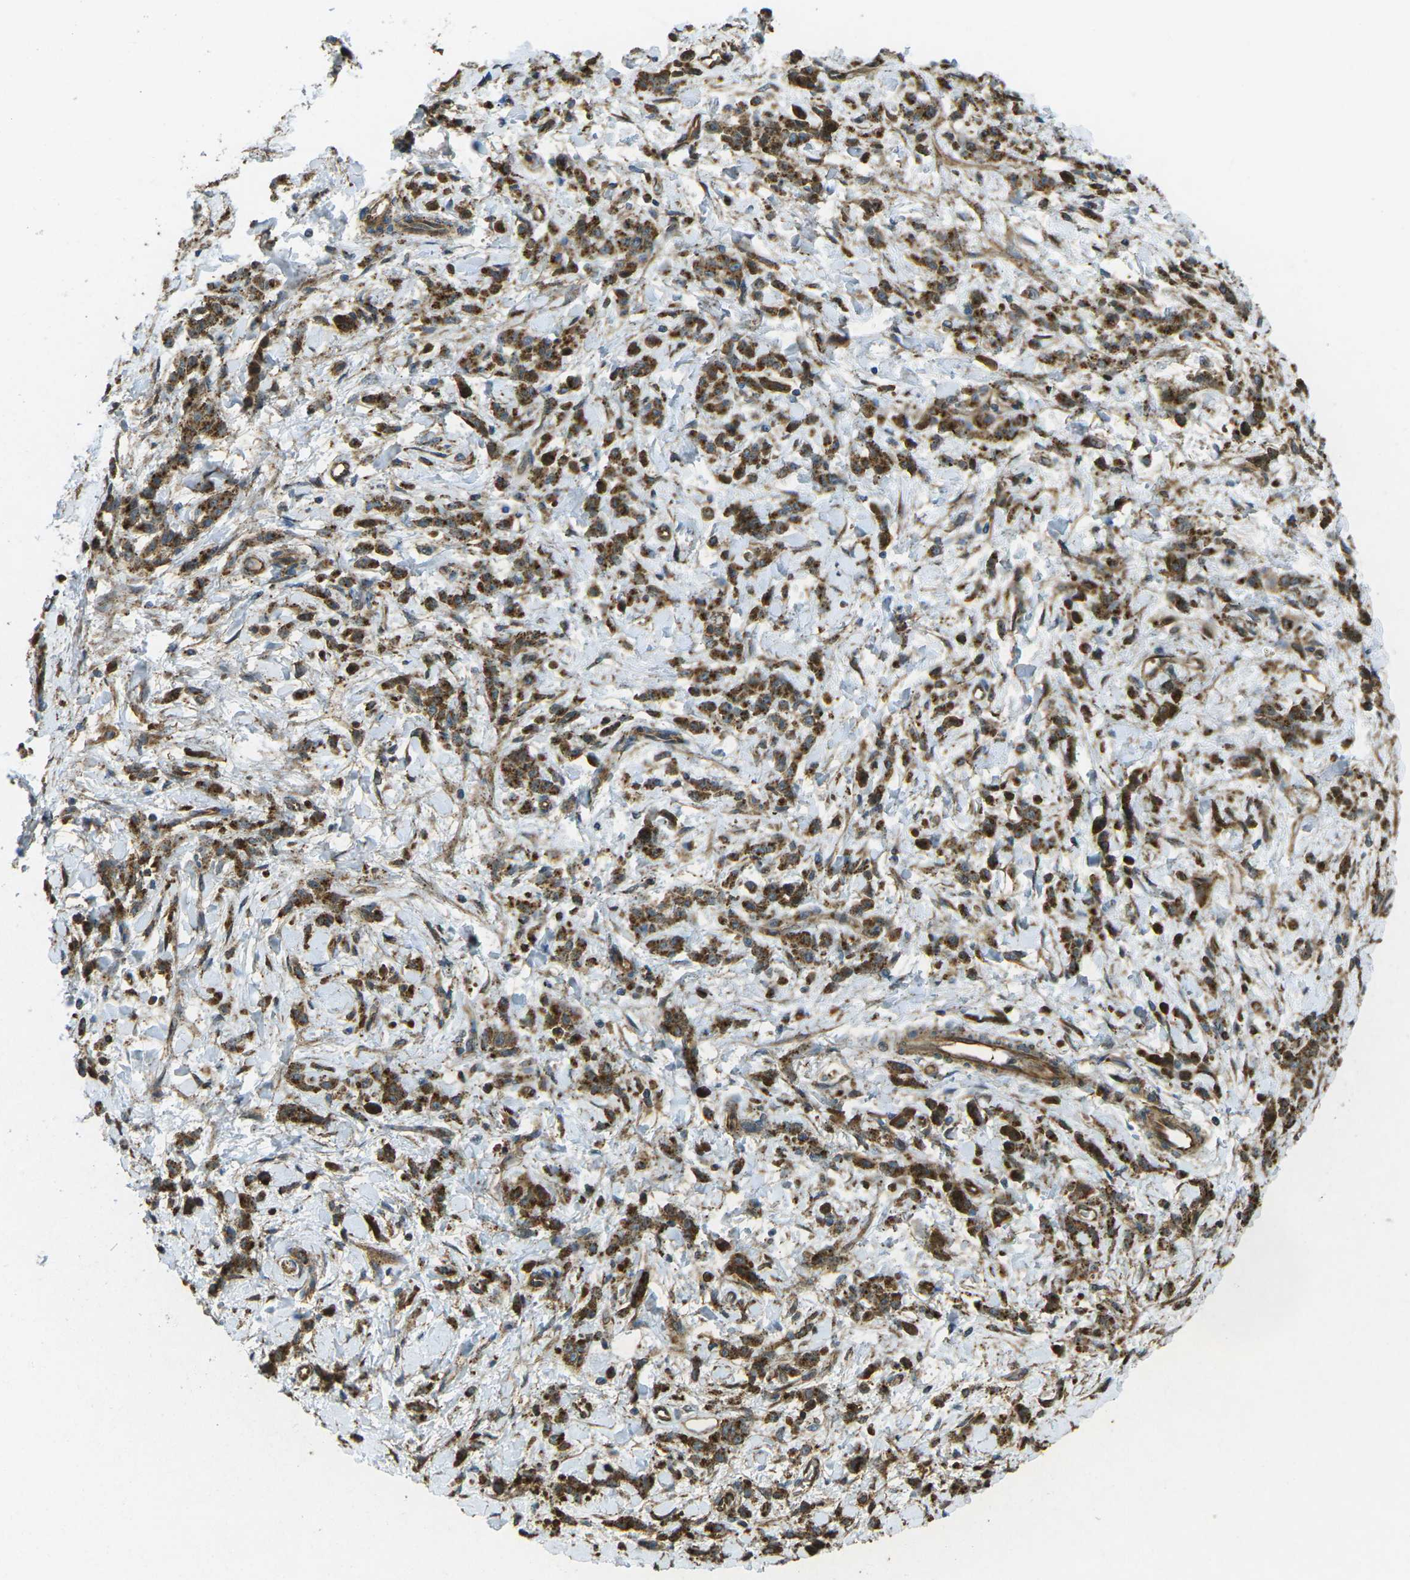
{"staining": {"intensity": "strong", "quantity": ">75%", "location": "cytoplasmic/membranous"}, "tissue": "stomach cancer", "cell_type": "Tumor cells", "image_type": "cancer", "snomed": [{"axis": "morphology", "description": "Normal tissue, NOS"}, {"axis": "morphology", "description": "Adenocarcinoma, NOS"}, {"axis": "topography", "description": "Stomach"}], "caption": "DAB immunohistochemical staining of adenocarcinoma (stomach) reveals strong cytoplasmic/membranous protein expression in approximately >75% of tumor cells.", "gene": "CHMP3", "patient": {"sex": "male", "age": 82}}